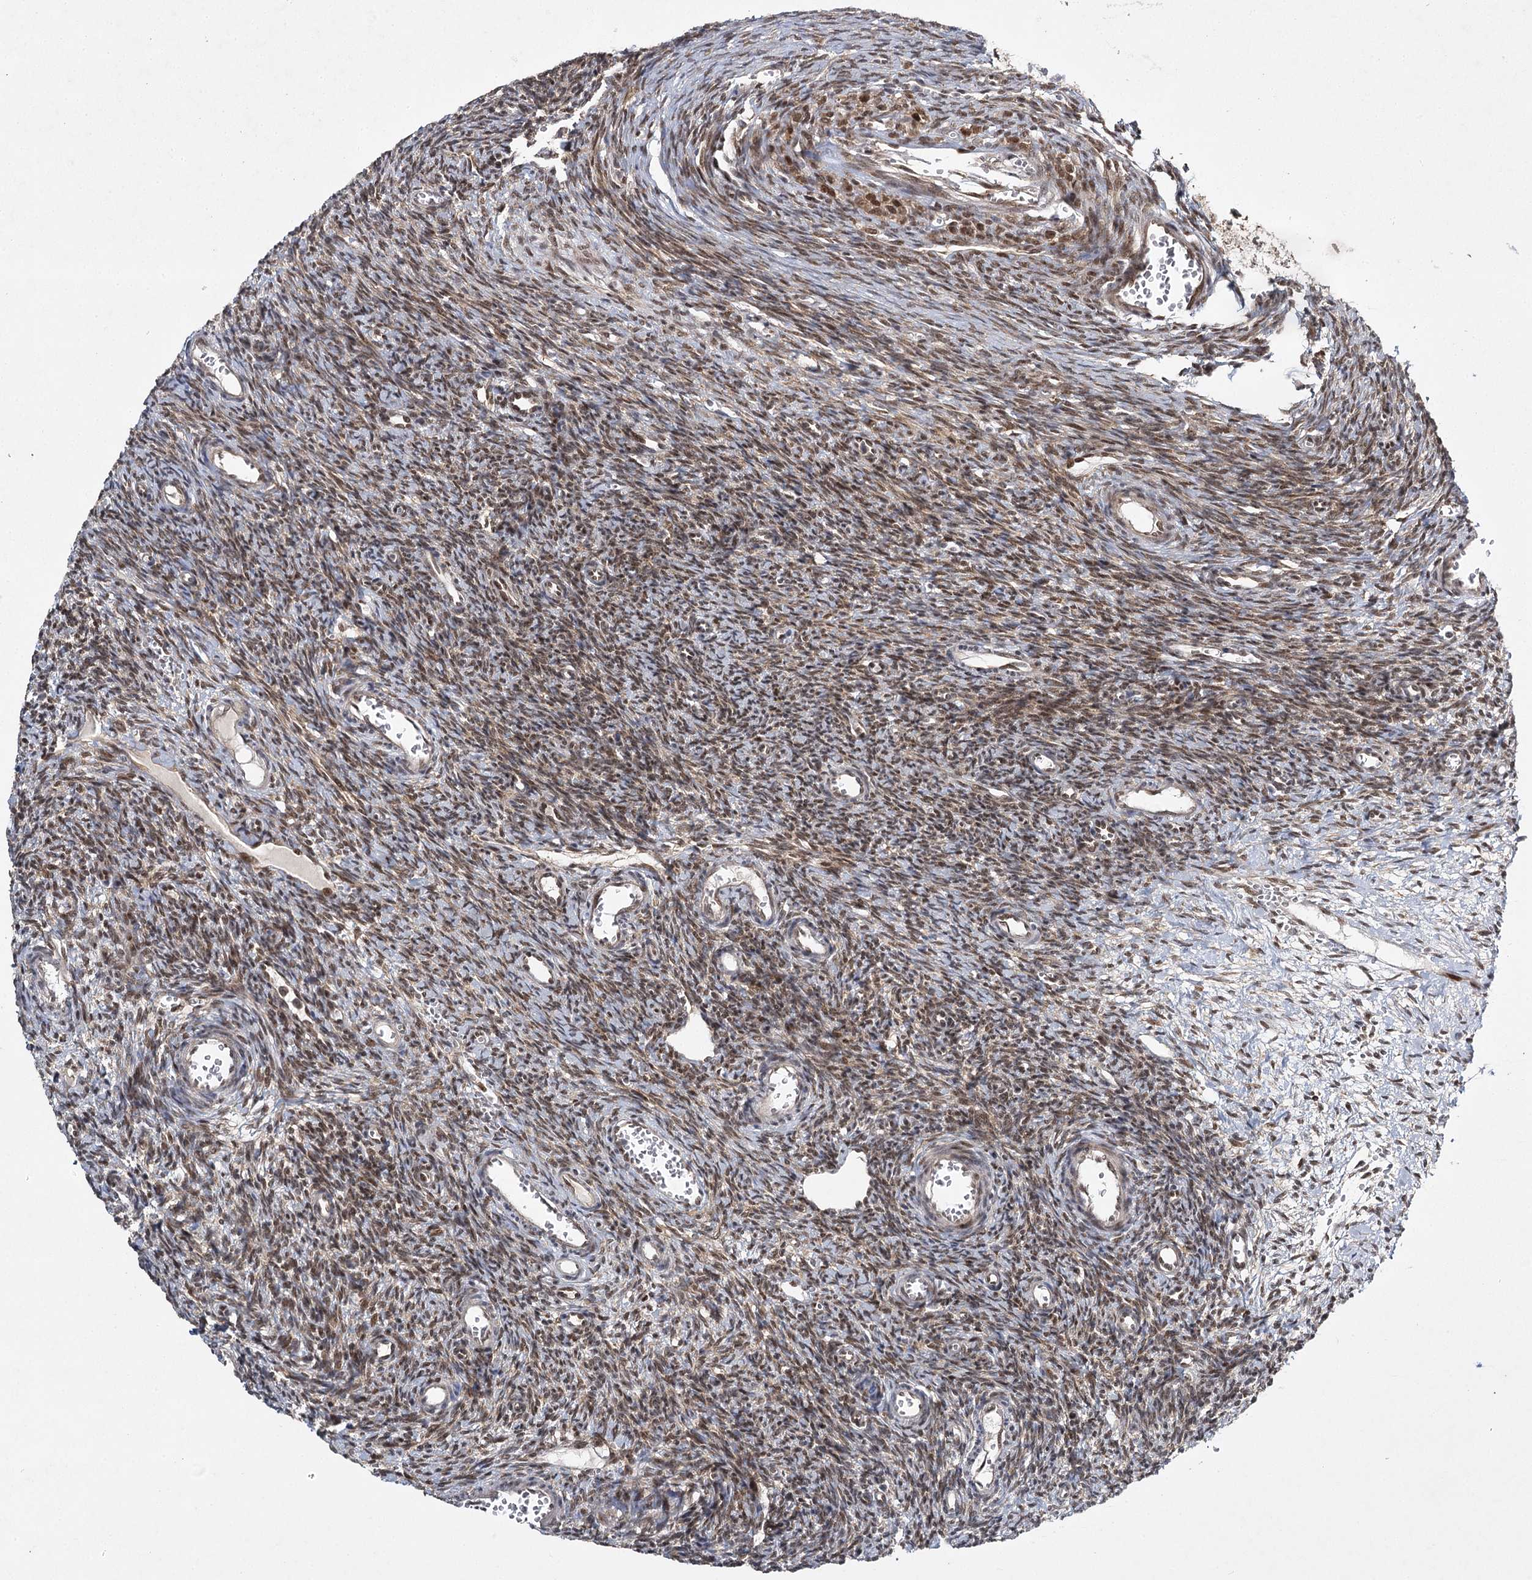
{"staining": {"intensity": "moderate", "quantity": ">75%", "location": "nuclear"}, "tissue": "ovary", "cell_type": "Ovarian stroma cells", "image_type": "normal", "snomed": [{"axis": "morphology", "description": "Normal tissue, NOS"}, {"axis": "topography", "description": "Ovary"}], "caption": "Human ovary stained with a brown dye exhibits moderate nuclear positive positivity in approximately >75% of ovarian stroma cells.", "gene": "DCUN1D4", "patient": {"sex": "female", "age": 39}}